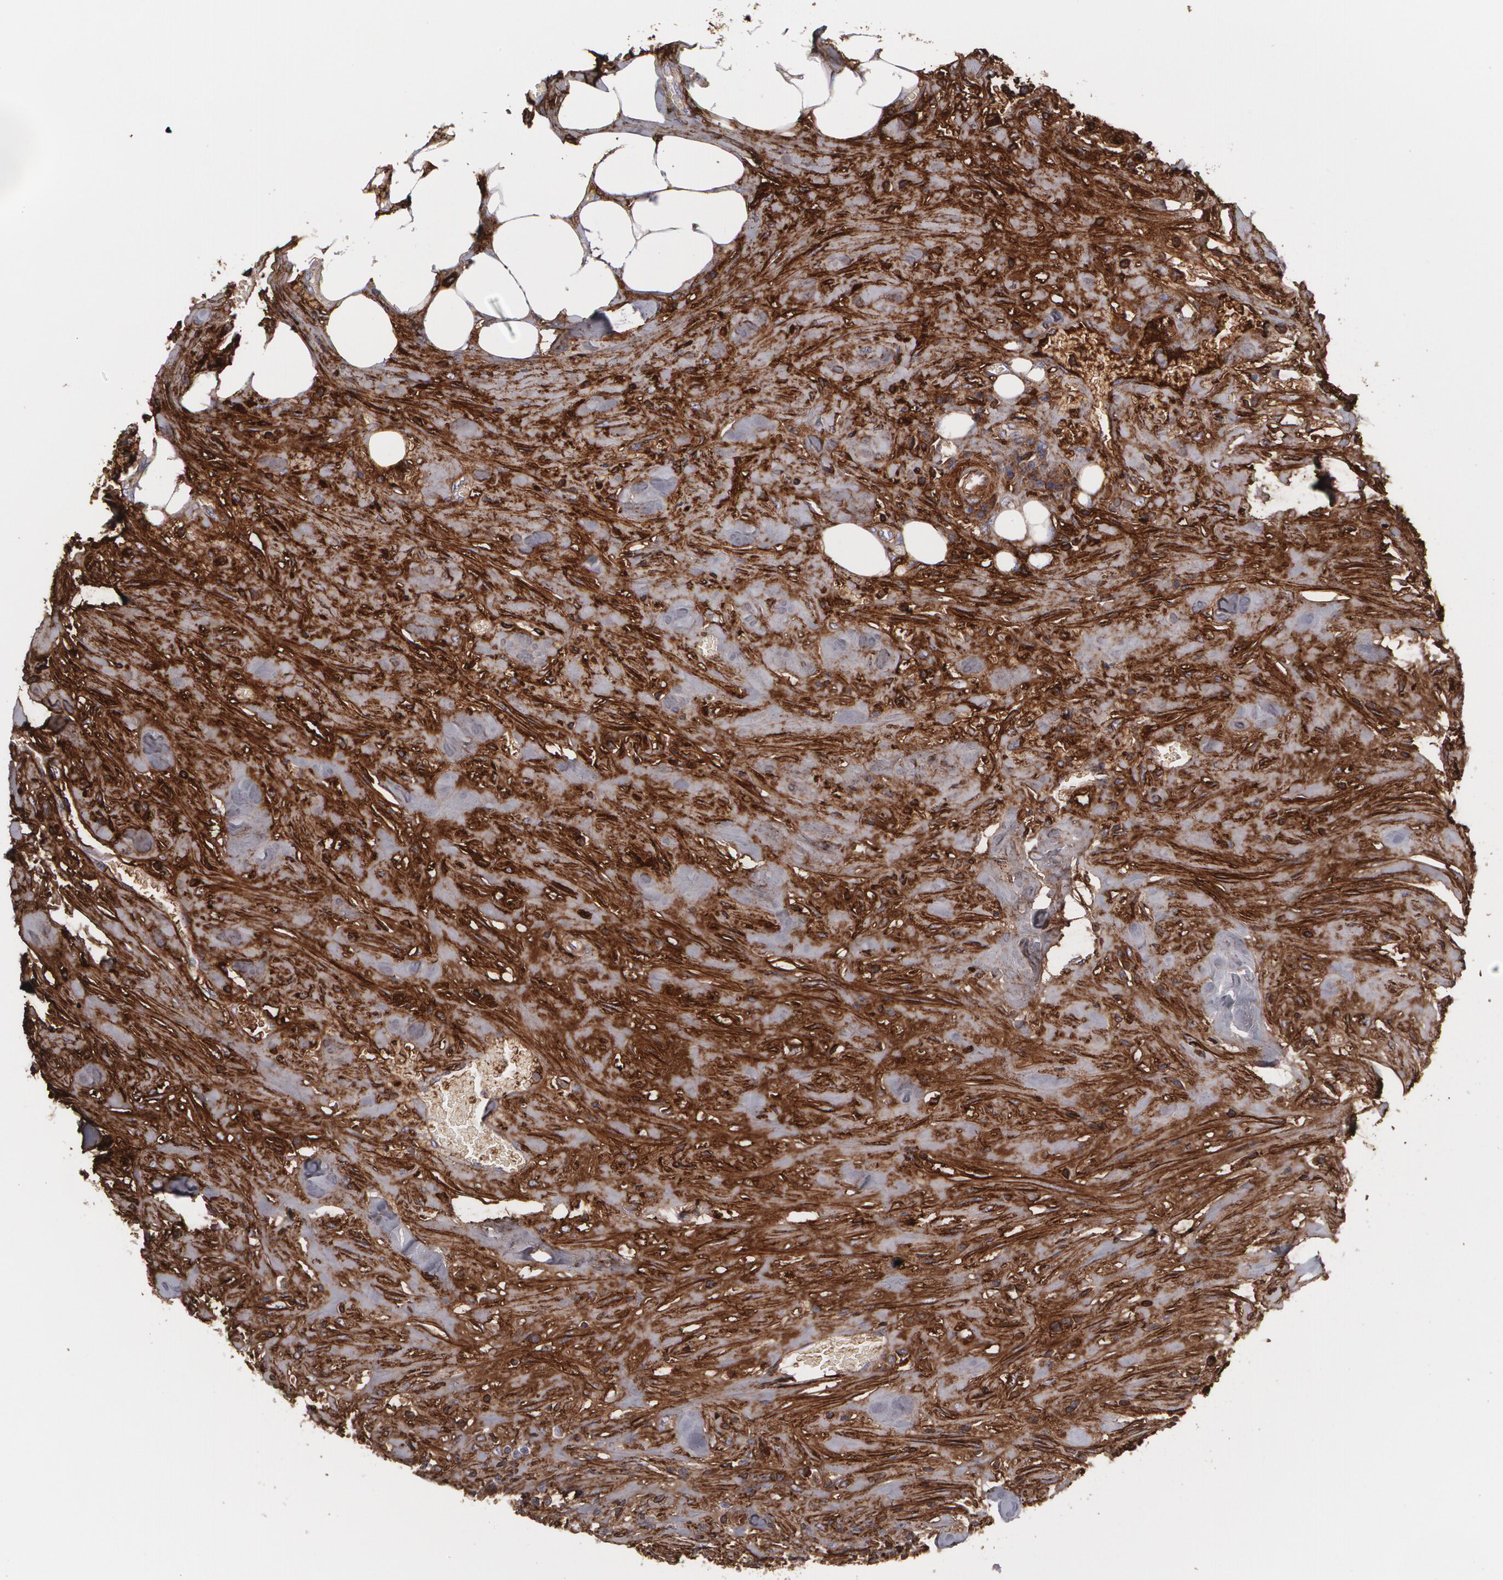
{"staining": {"intensity": "weak", "quantity": ">75%", "location": "cytoplasmic/membranous"}, "tissue": "urothelial cancer", "cell_type": "Tumor cells", "image_type": "cancer", "snomed": [{"axis": "morphology", "description": "Urothelial carcinoma, High grade"}, {"axis": "topography", "description": "Urinary bladder"}], "caption": "Protein staining of urothelial cancer tissue demonstrates weak cytoplasmic/membranous positivity in about >75% of tumor cells. Using DAB (brown) and hematoxylin (blue) stains, captured at high magnification using brightfield microscopy.", "gene": "FBLN1", "patient": {"sex": "male", "age": 72}}